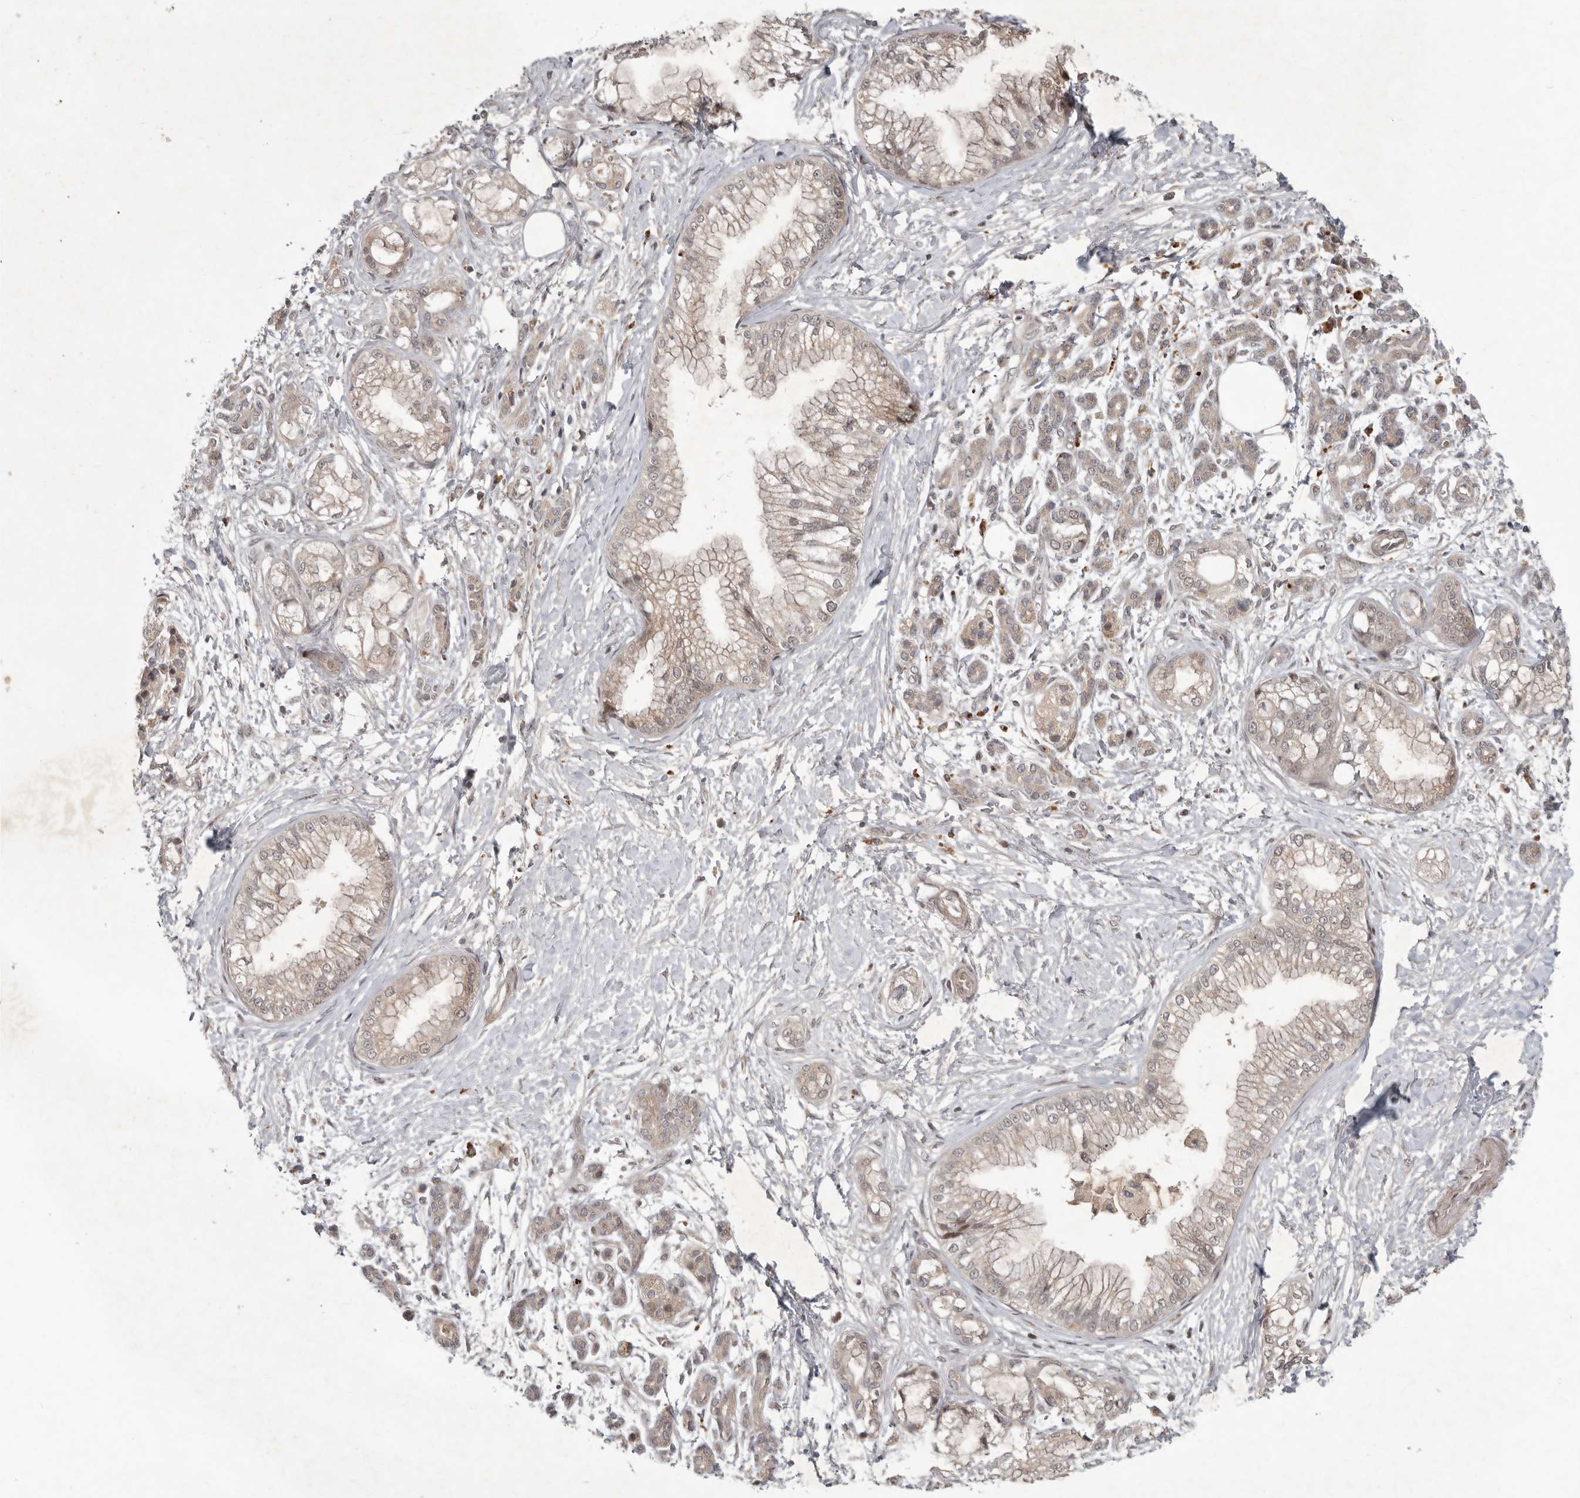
{"staining": {"intensity": "weak", "quantity": ">75%", "location": "cytoplasmic/membranous,nuclear"}, "tissue": "pancreatic cancer", "cell_type": "Tumor cells", "image_type": "cancer", "snomed": [{"axis": "morphology", "description": "Adenocarcinoma, NOS"}, {"axis": "topography", "description": "Pancreas"}], "caption": "This histopathology image reveals adenocarcinoma (pancreatic) stained with immunohistochemistry to label a protein in brown. The cytoplasmic/membranous and nuclear of tumor cells show weak positivity for the protein. Nuclei are counter-stained blue.", "gene": "RABIF", "patient": {"sex": "male", "age": 68}}